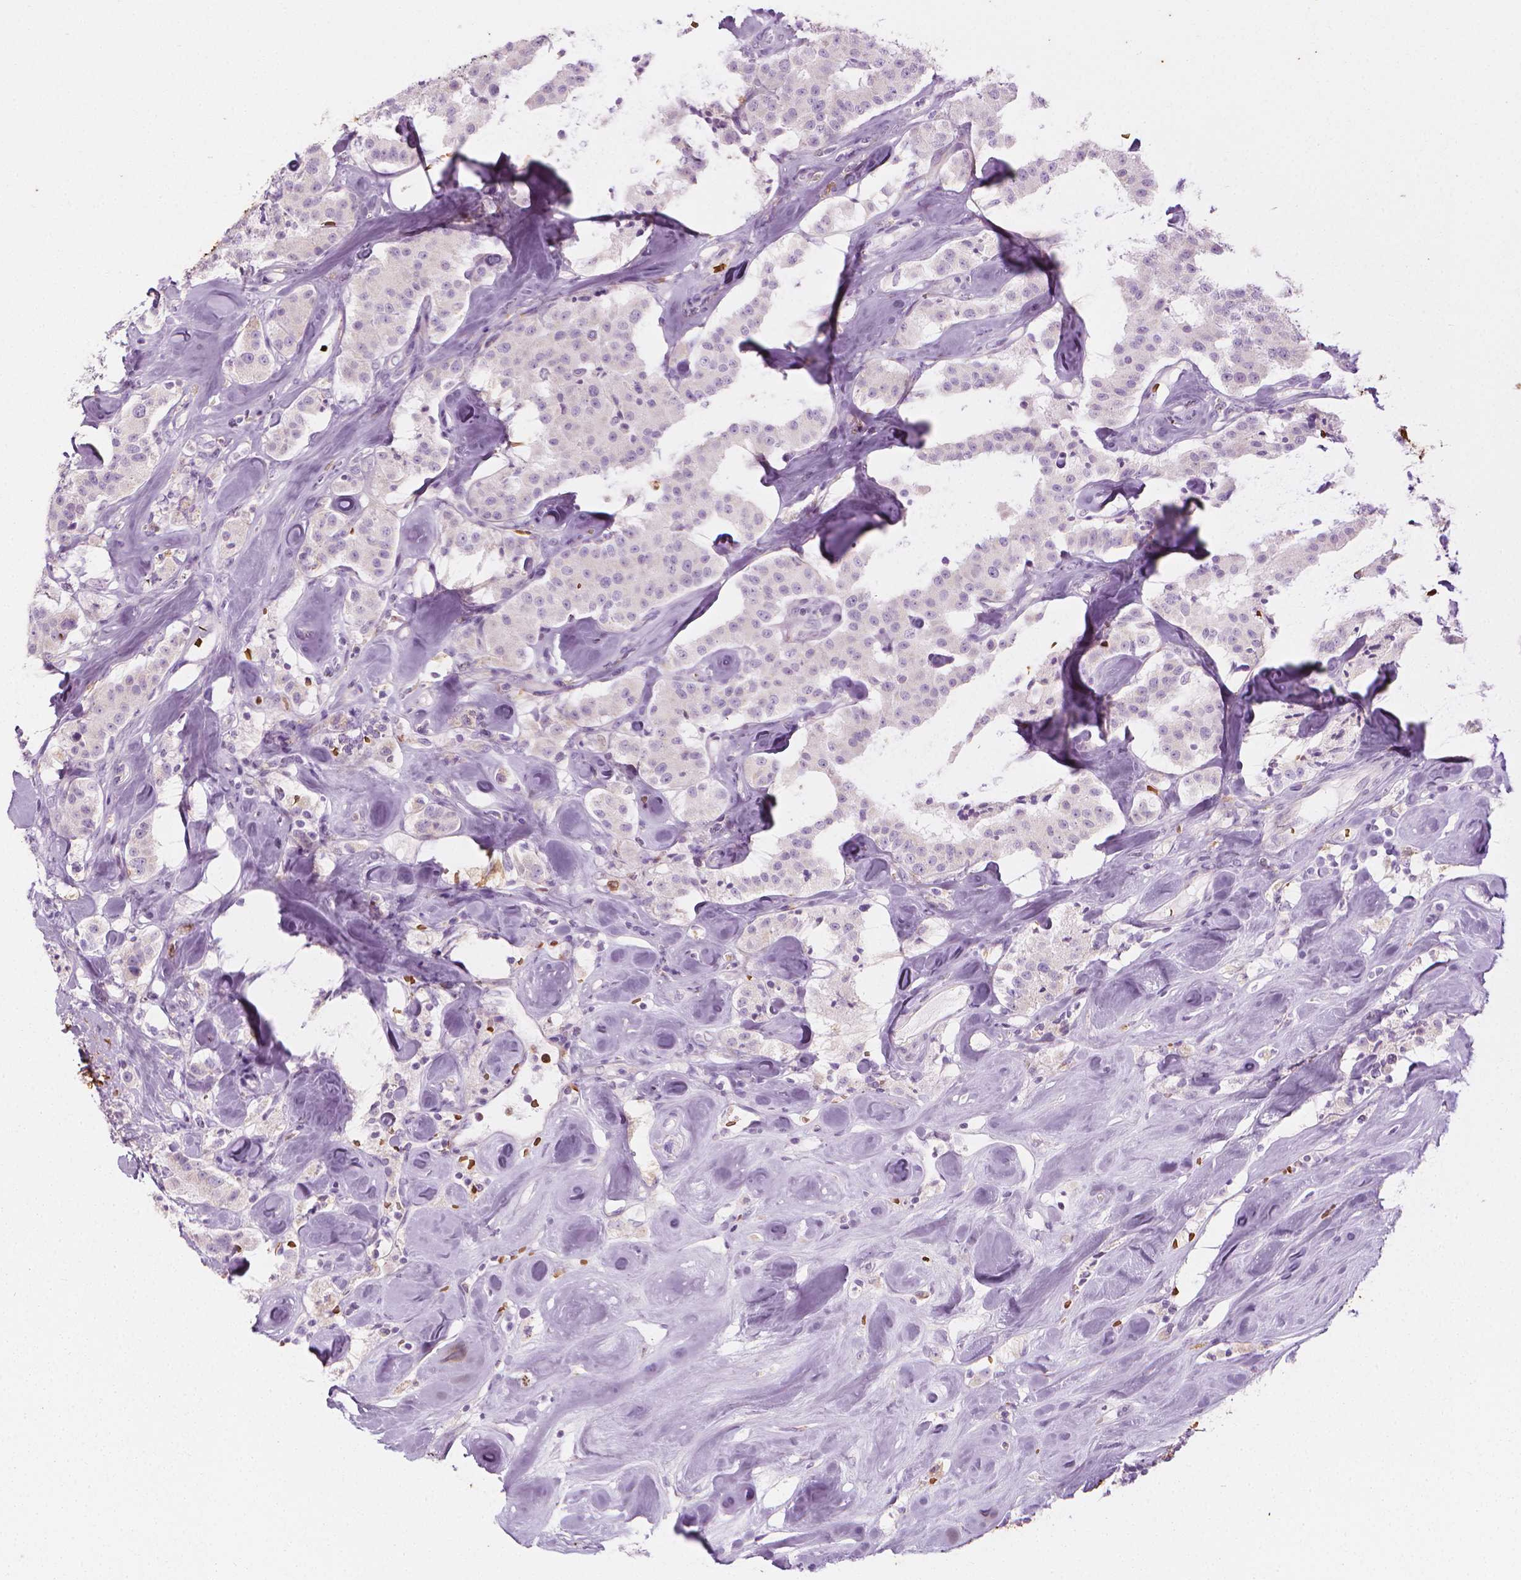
{"staining": {"intensity": "negative", "quantity": "none", "location": "none"}, "tissue": "carcinoid", "cell_type": "Tumor cells", "image_type": "cancer", "snomed": [{"axis": "morphology", "description": "Carcinoid, malignant, NOS"}, {"axis": "topography", "description": "Pancreas"}], "caption": "A photomicrograph of carcinoid stained for a protein exhibits no brown staining in tumor cells.", "gene": "CES1", "patient": {"sex": "male", "age": 41}}